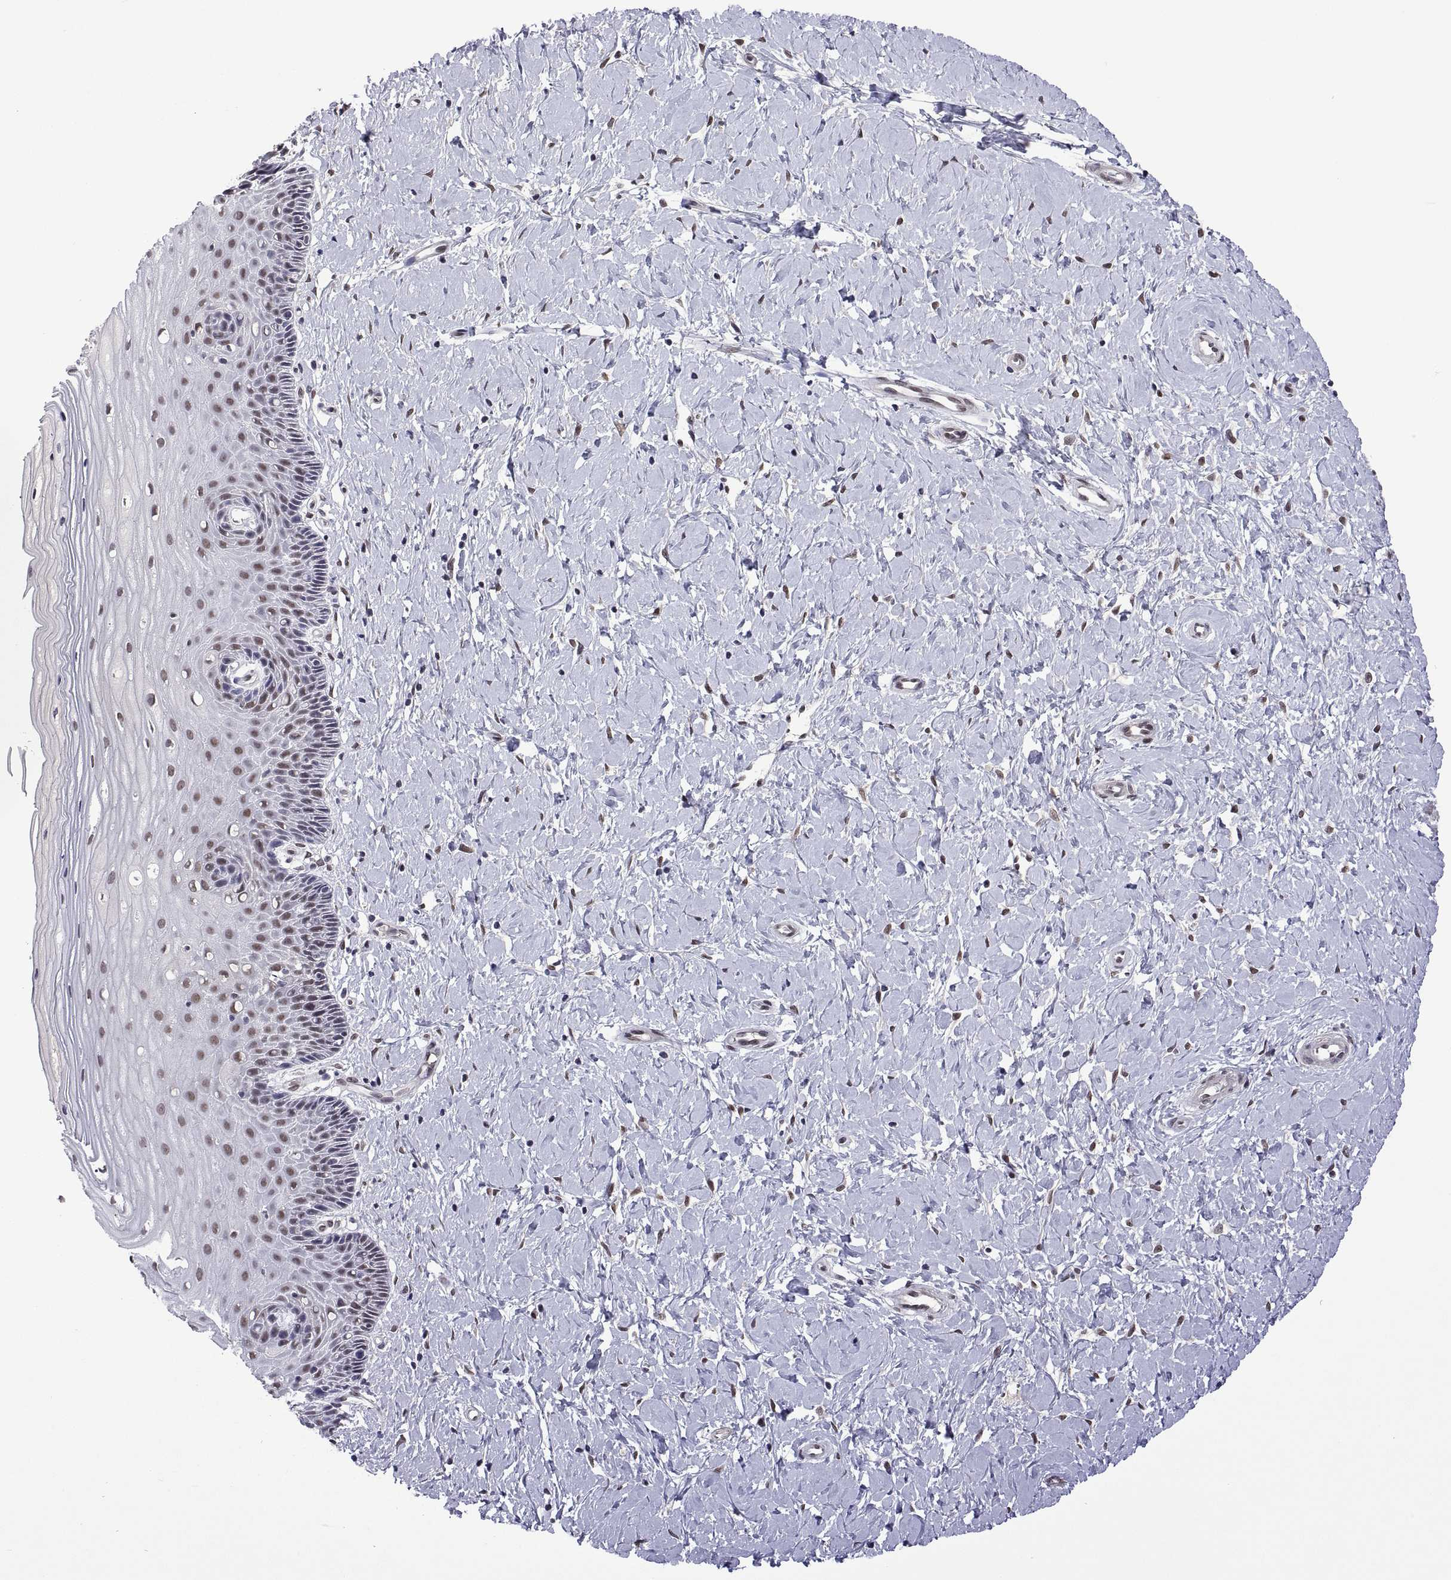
{"staining": {"intensity": "weak", "quantity": ">75%", "location": "nuclear"}, "tissue": "cervix", "cell_type": "Glandular cells", "image_type": "normal", "snomed": [{"axis": "morphology", "description": "Normal tissue, NOS"}, {"axis": "topography", "description": "Cervix"}], "caption": "Immunohistochemical staining of unremarkable human cervix shows low levels of weak nuclear positivity in about >75% of glandular cells. (DAB (3,3'-diaminobenzidine) IHC, brown staining for protein, blue staining for nuclei).", "gene": "NR4A1", "patient": {"sex": "female", "age": 37}}